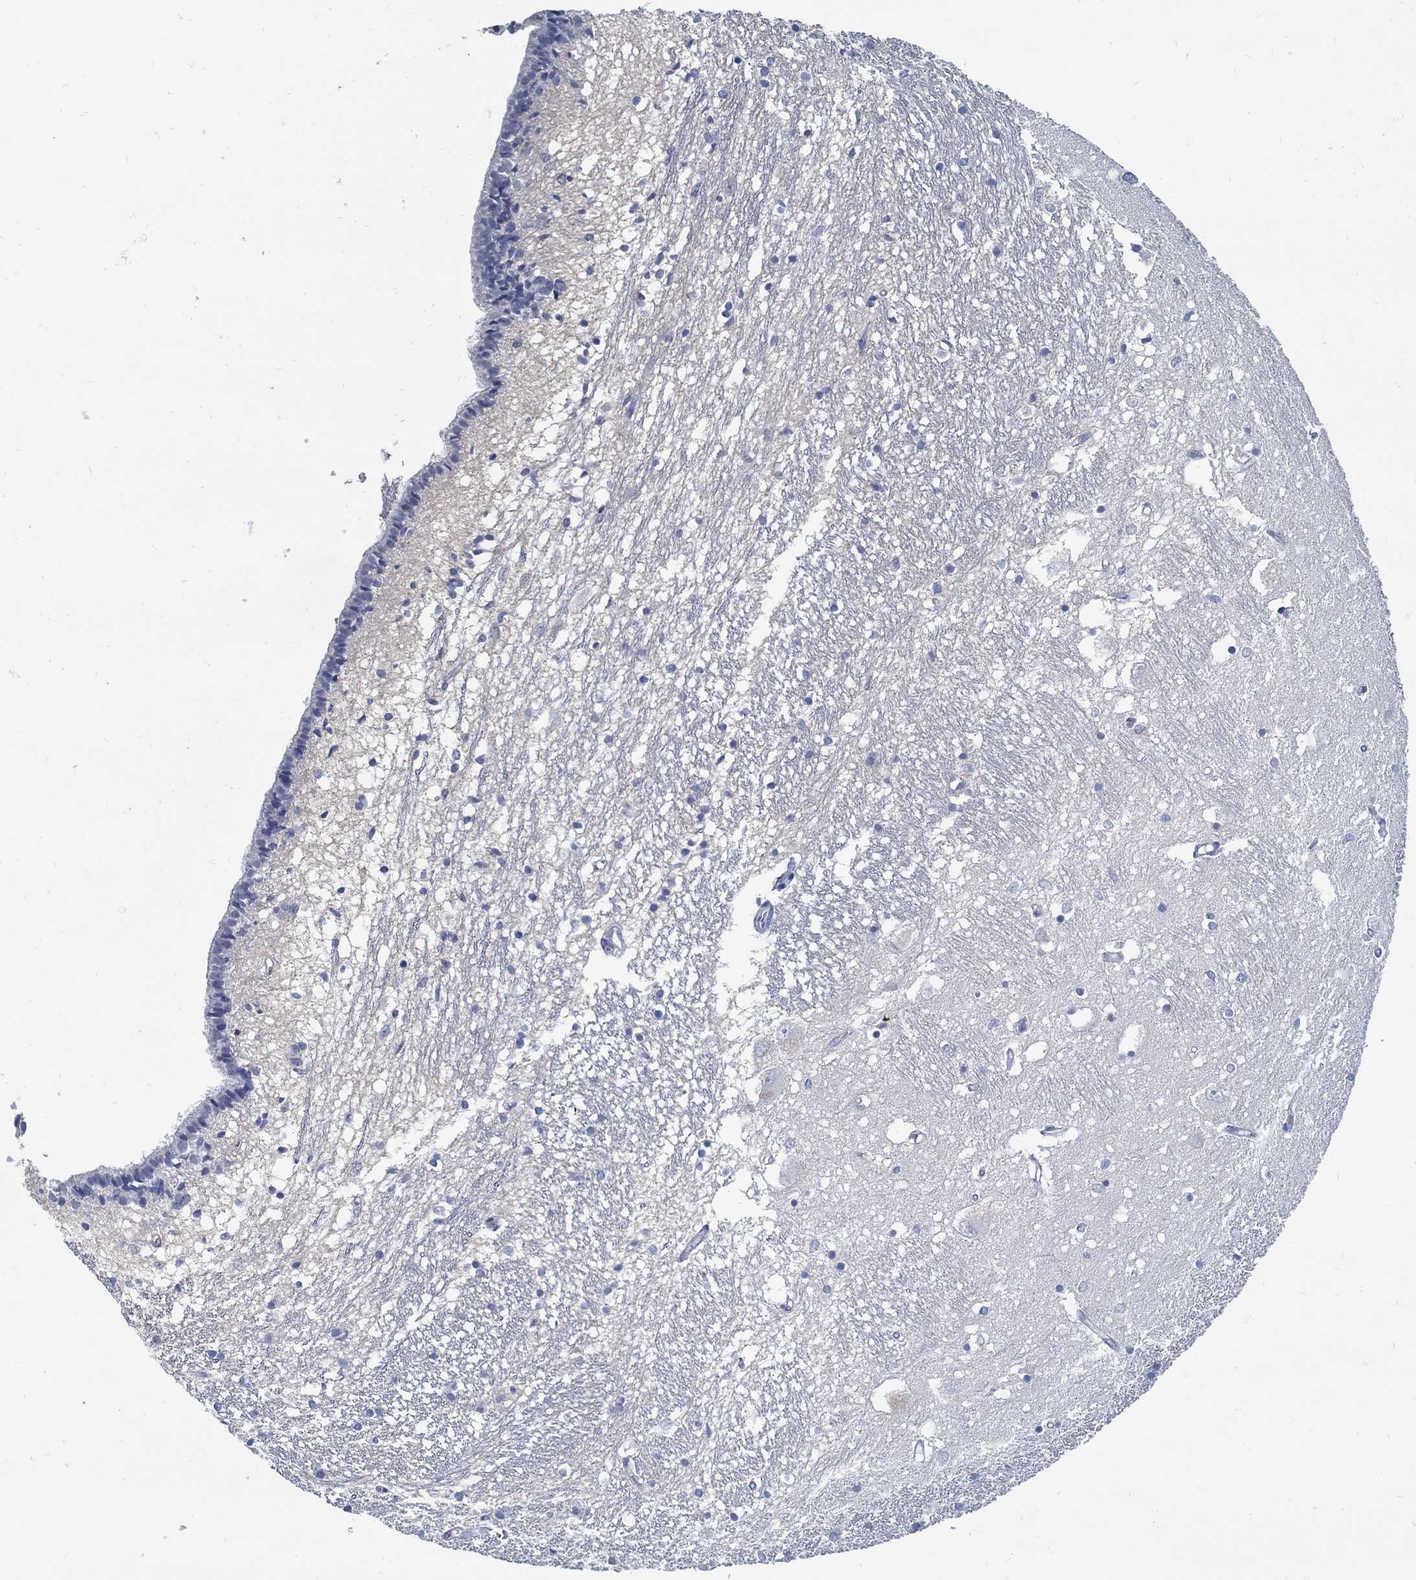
{"staining": {"intensity": "negative", "quantity": "none", "location": "none"}, "tissue": "caudate", "cell_type": "Glial cells", "image_type": "normal", "snomed": [{"axis": "morphology", "description": "Normal tissue, NOS"}, {"axis": "topography", "description": "Lateral ventricle wall"}], "caption": "The photomicrograph displays no significant staining in glial cells of caudate.", "gene": "PCDH11X", "patient": {"sex": "female", "age": 71}}